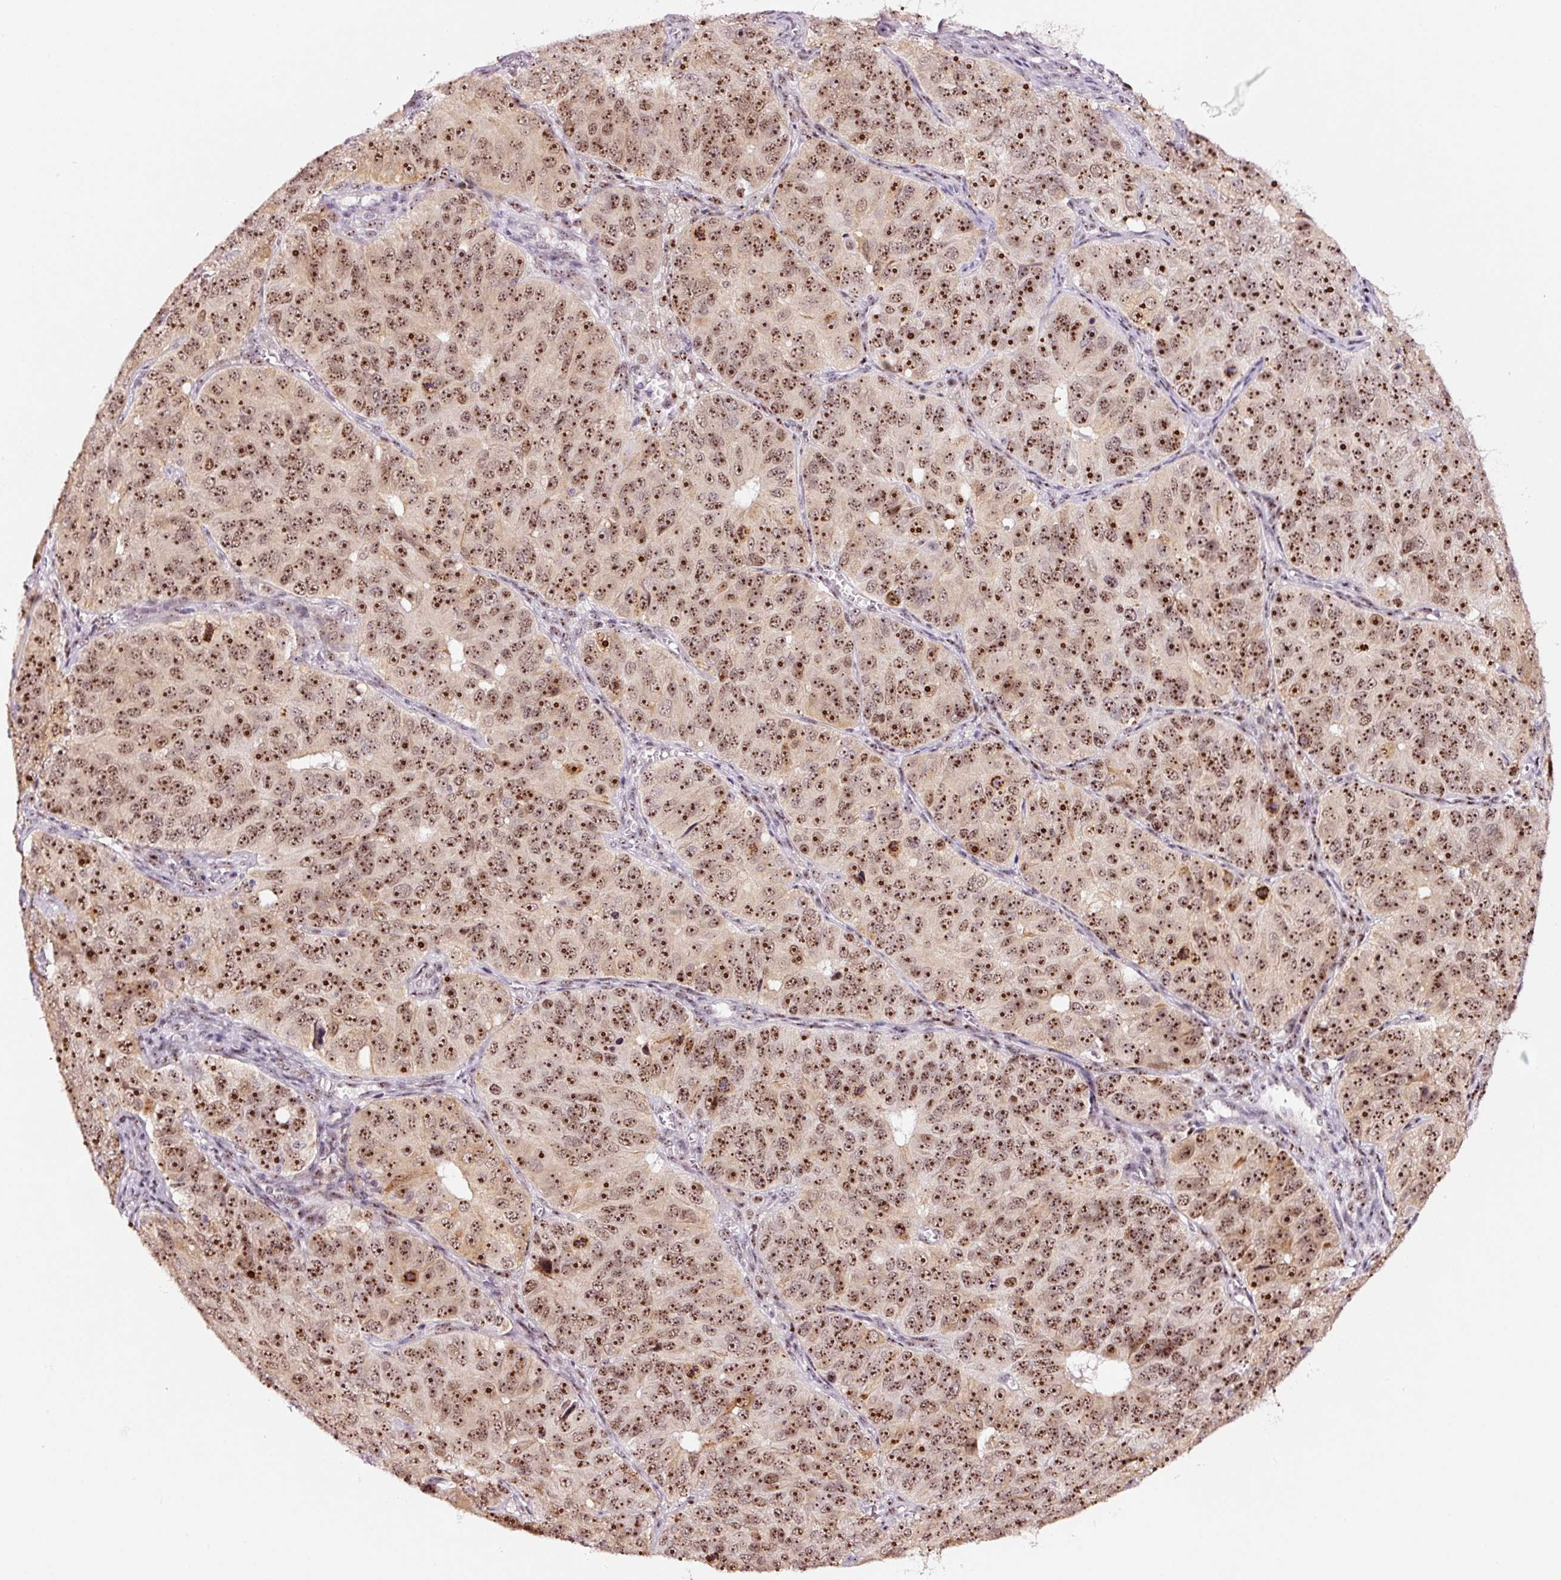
{"staining": {"intensity": "moderate", "quantity": ">75%", "location": "nuclear"}, "tissue": "ovarian cancer", "cell_type": "Tumor cells", "image_type": "cancer", "snomed": [{"axis": "morphology", "description": "Carcinoma, endometroid"}, {"axis": "topography", "description": "Ovary"}], "caption": "Brown immunohistochemical staining in human ovarian cancer displays moderate nuclear positivity in about >75% of tumor cells. Nuclei are stained in blue.", "gene": "GNL3", "patient": {"sex": "female", "age": 51}}